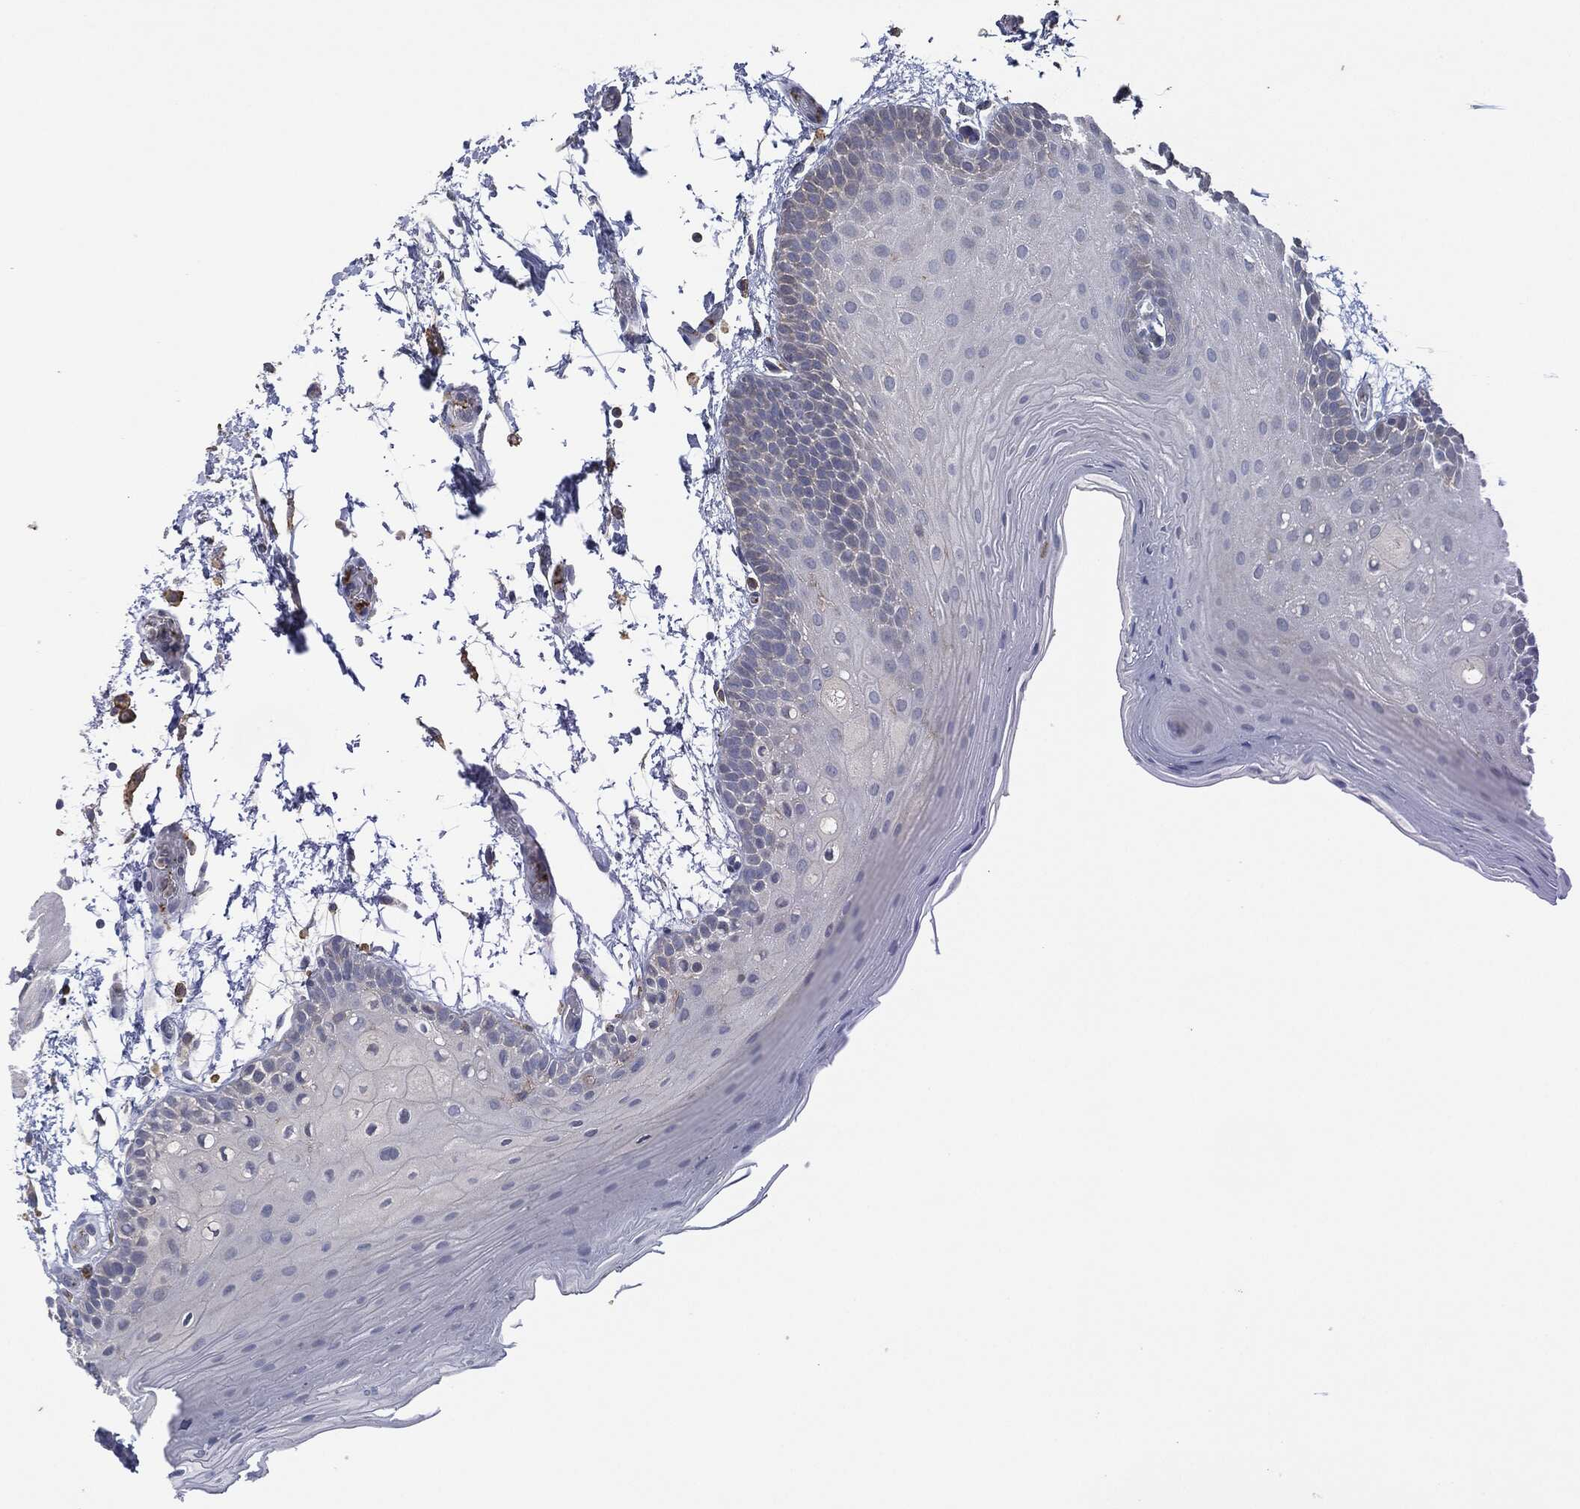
{"staining": {"intensity": "negative", "quantity": "none", "location": "none"}, "tissue": "oral mucosa", "cell_type": "Squamous epithelial cells", "image_type": "normal", "snomed": [{"axis": "morphology", "description": "Normal tissue, NOS"}, {"axis": "topography", "description": "Oral tissue"}], "caption": "High power microscopy histopathology image of an immunohistochemistry photomicrograph of unremarkable oral mucosa, revealing no significant expression in squamous epithelial cells. (Stains: DAB IHC with hematoxylin counter stain, Microscopy: brightfield microscopy at high magnification).", "gene": "CD33", "patient": {"sex": "male", "age": 62}}